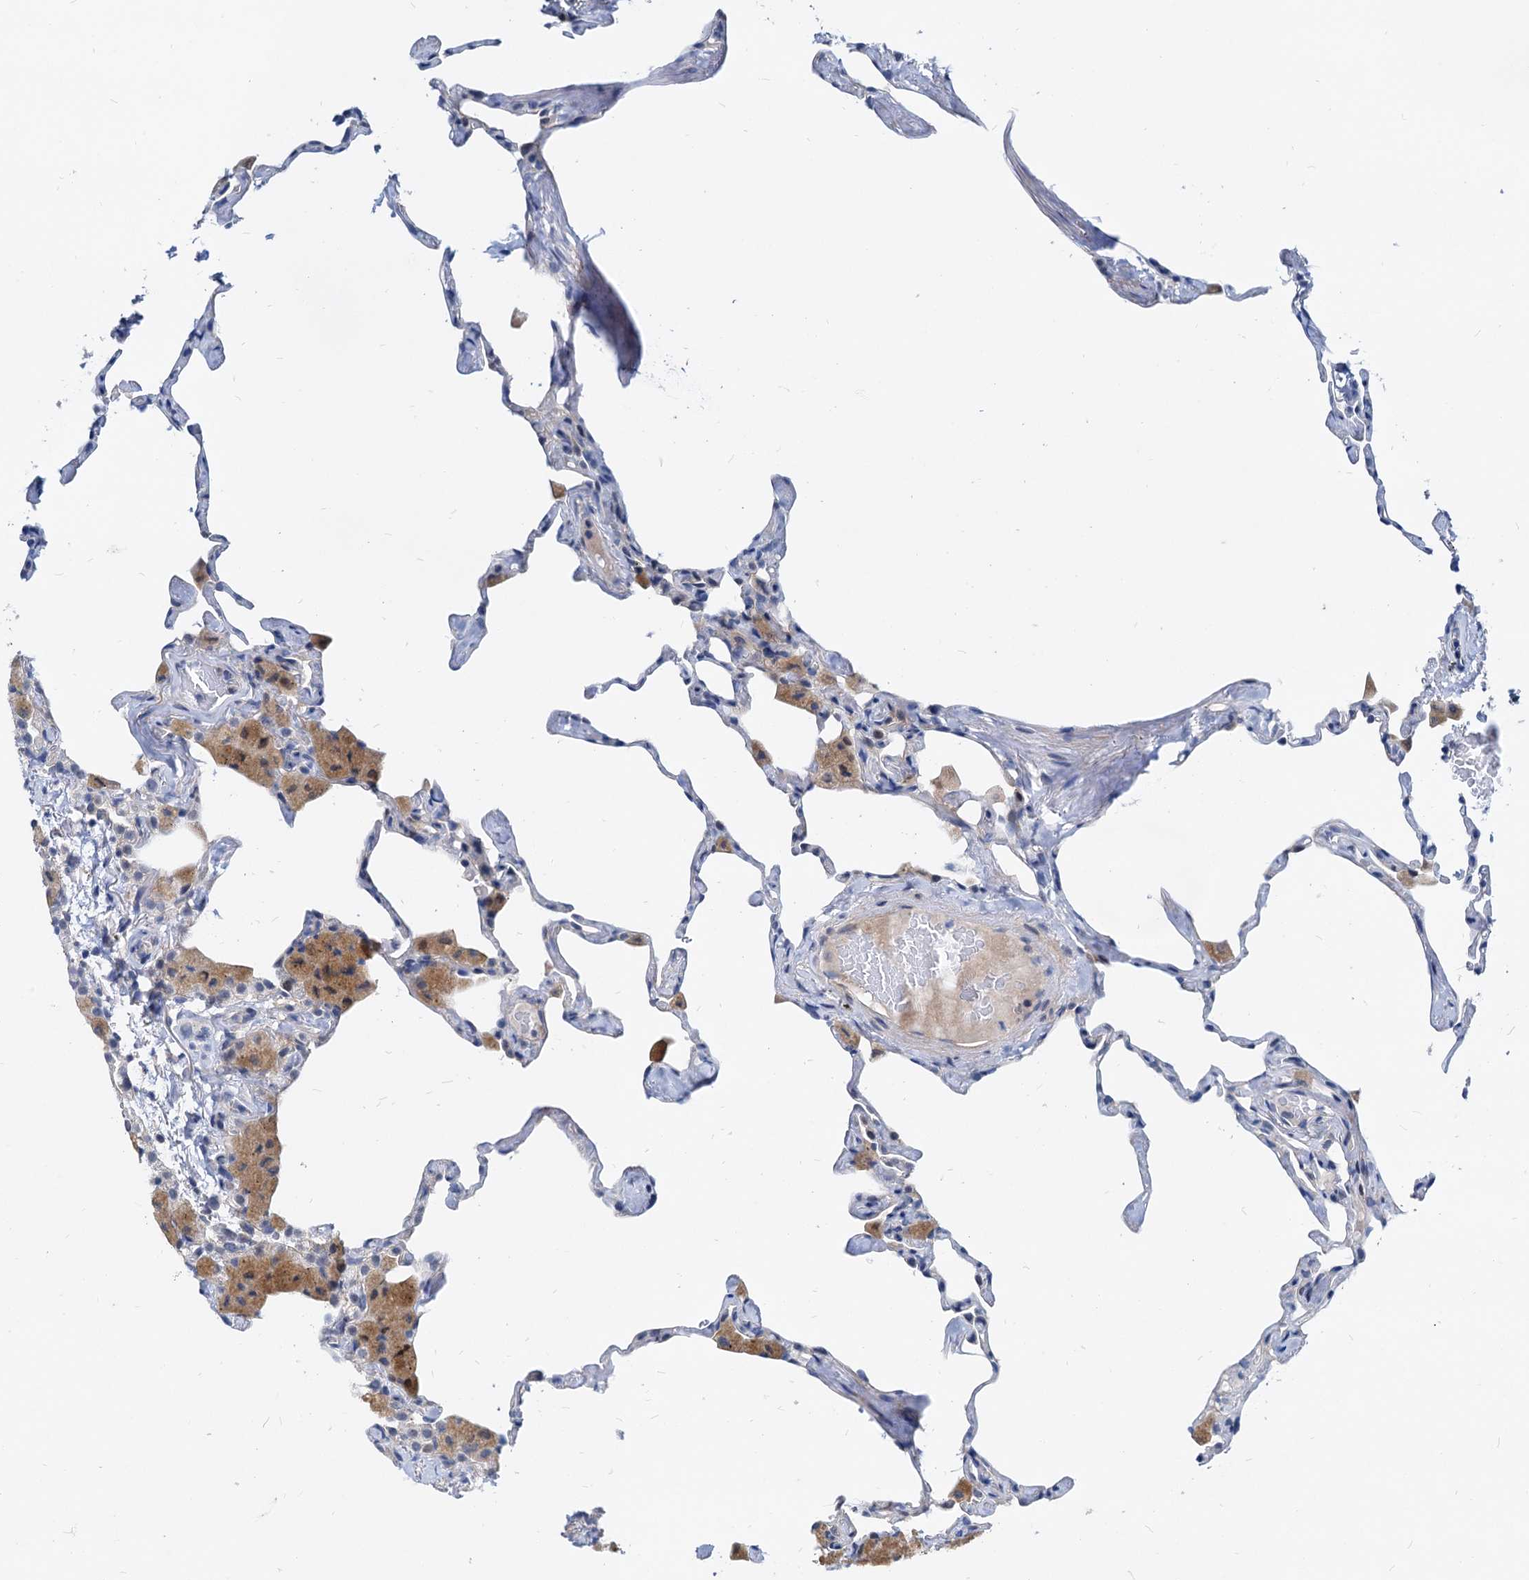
{"staining": {"intensity": "negative", "quantity": "none", "location": "none"}, "tissue": "lung", "cell_type": "Alveolar cells", "image_type": "normal", "snomed": [{"axis": "morphology", "description": "Normal tissue, NOS"}, {"axis": "topography", "description": "Lung"}], "caption": "Alveolar cells show no significant staining in unremarkable lung. (DAB (3,3'-diaminobenzidine) immunohistochemistry with hematoxylin counter stain).", "gene": "HSF2", "patient": {"sex": "male", "age": 65}}